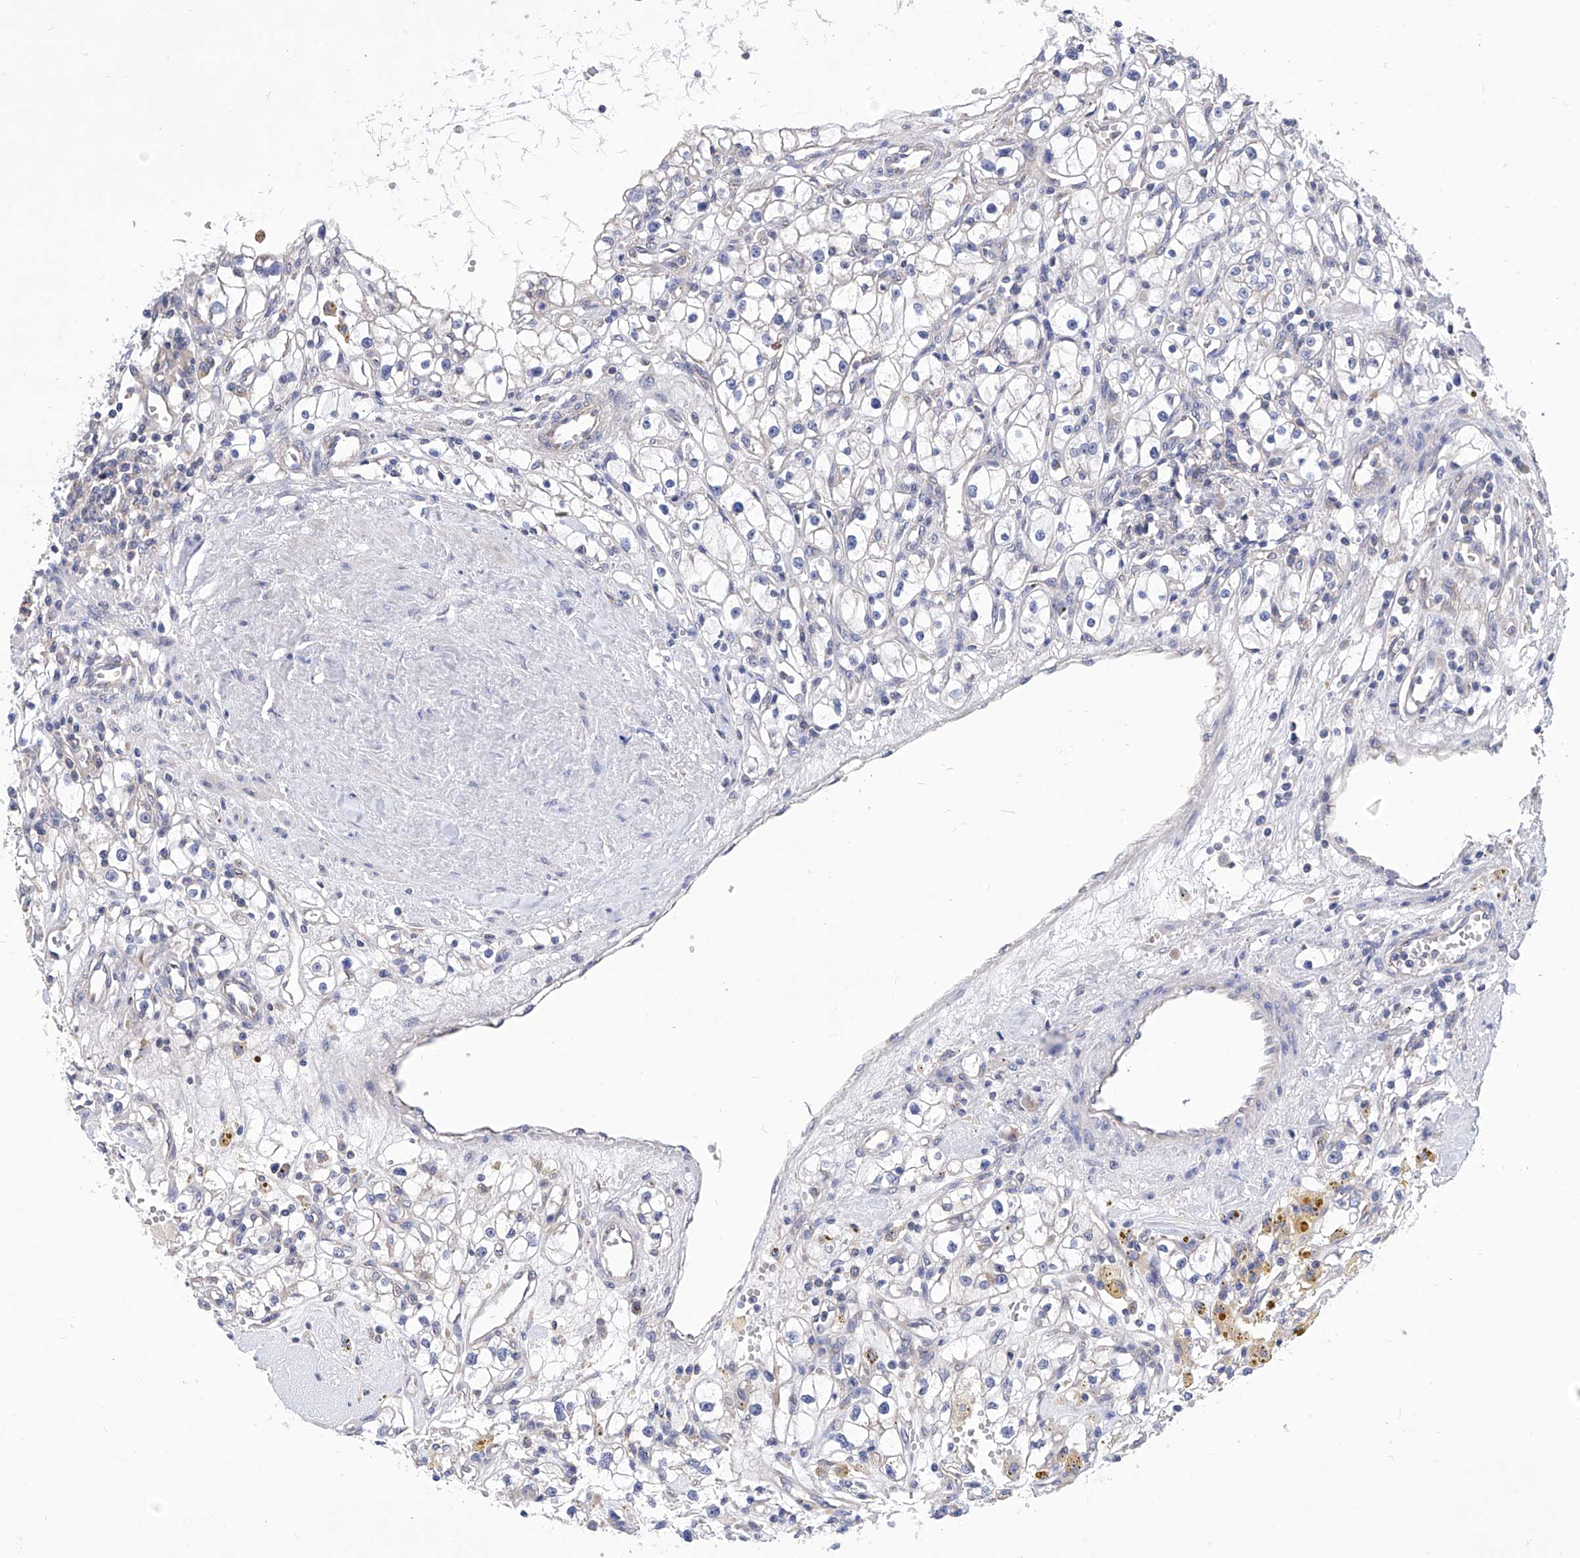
{"staining": {"intensity": "negative", "quantity": "none", "location": "none"}, "tissue": "renal cancer", "cell_type": "Tumor cells", "image_type": "cancer", "snomed": [{"axis": "morphology", "description": "Adenocarcinoma, NOS"}, {"axis": "topography", "description": "Kidney"}], "caption": "Immunohistochemical staining of adenocarcinoma (renal) reveals no significant expression in tumor cells. (Immunohistochemistry (ihc), brightfield microscopy, high magnification).", "gene": "TJAP1", "patient": {"sex": "male", "age": 56}}